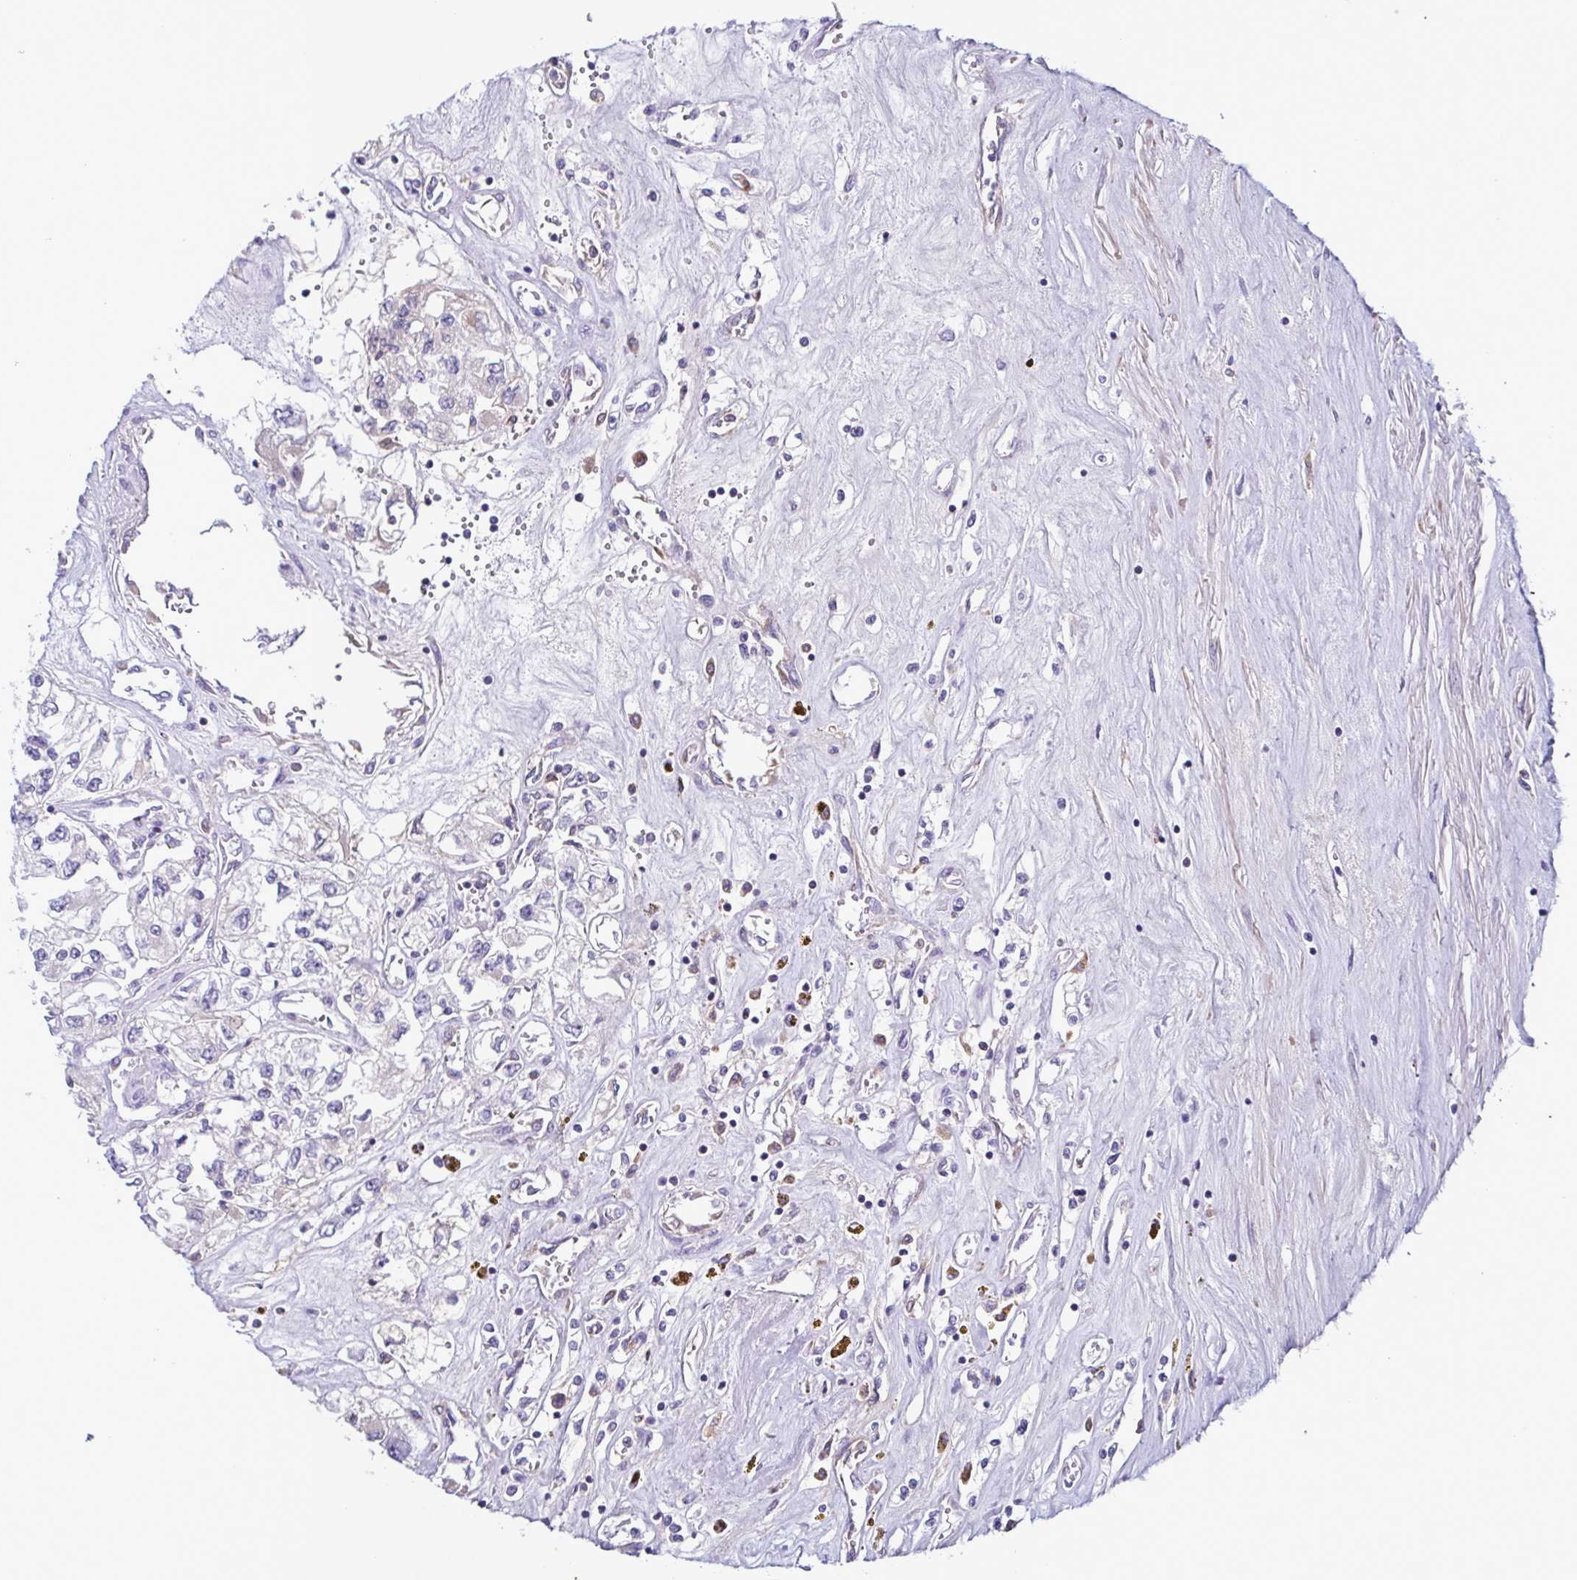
{"staining": {"intensity": "negative", "quantity": "none", "location": "none"}, "tissue": "renal cancer", "cell_type": "Tumor cells", "image_type": "cancer", "snomed": [{"axis": "morphology", "description": "Adenocarcinoma, NOS"}, {"axis": "topography", "description": "Kidney"}], "caption": "An IHC histopathology image of renal cancer is shown. There is no staining in tumor cells of renal cancer.", "gene": "F13B", "patient": {"sex": "female", "age": 59}}